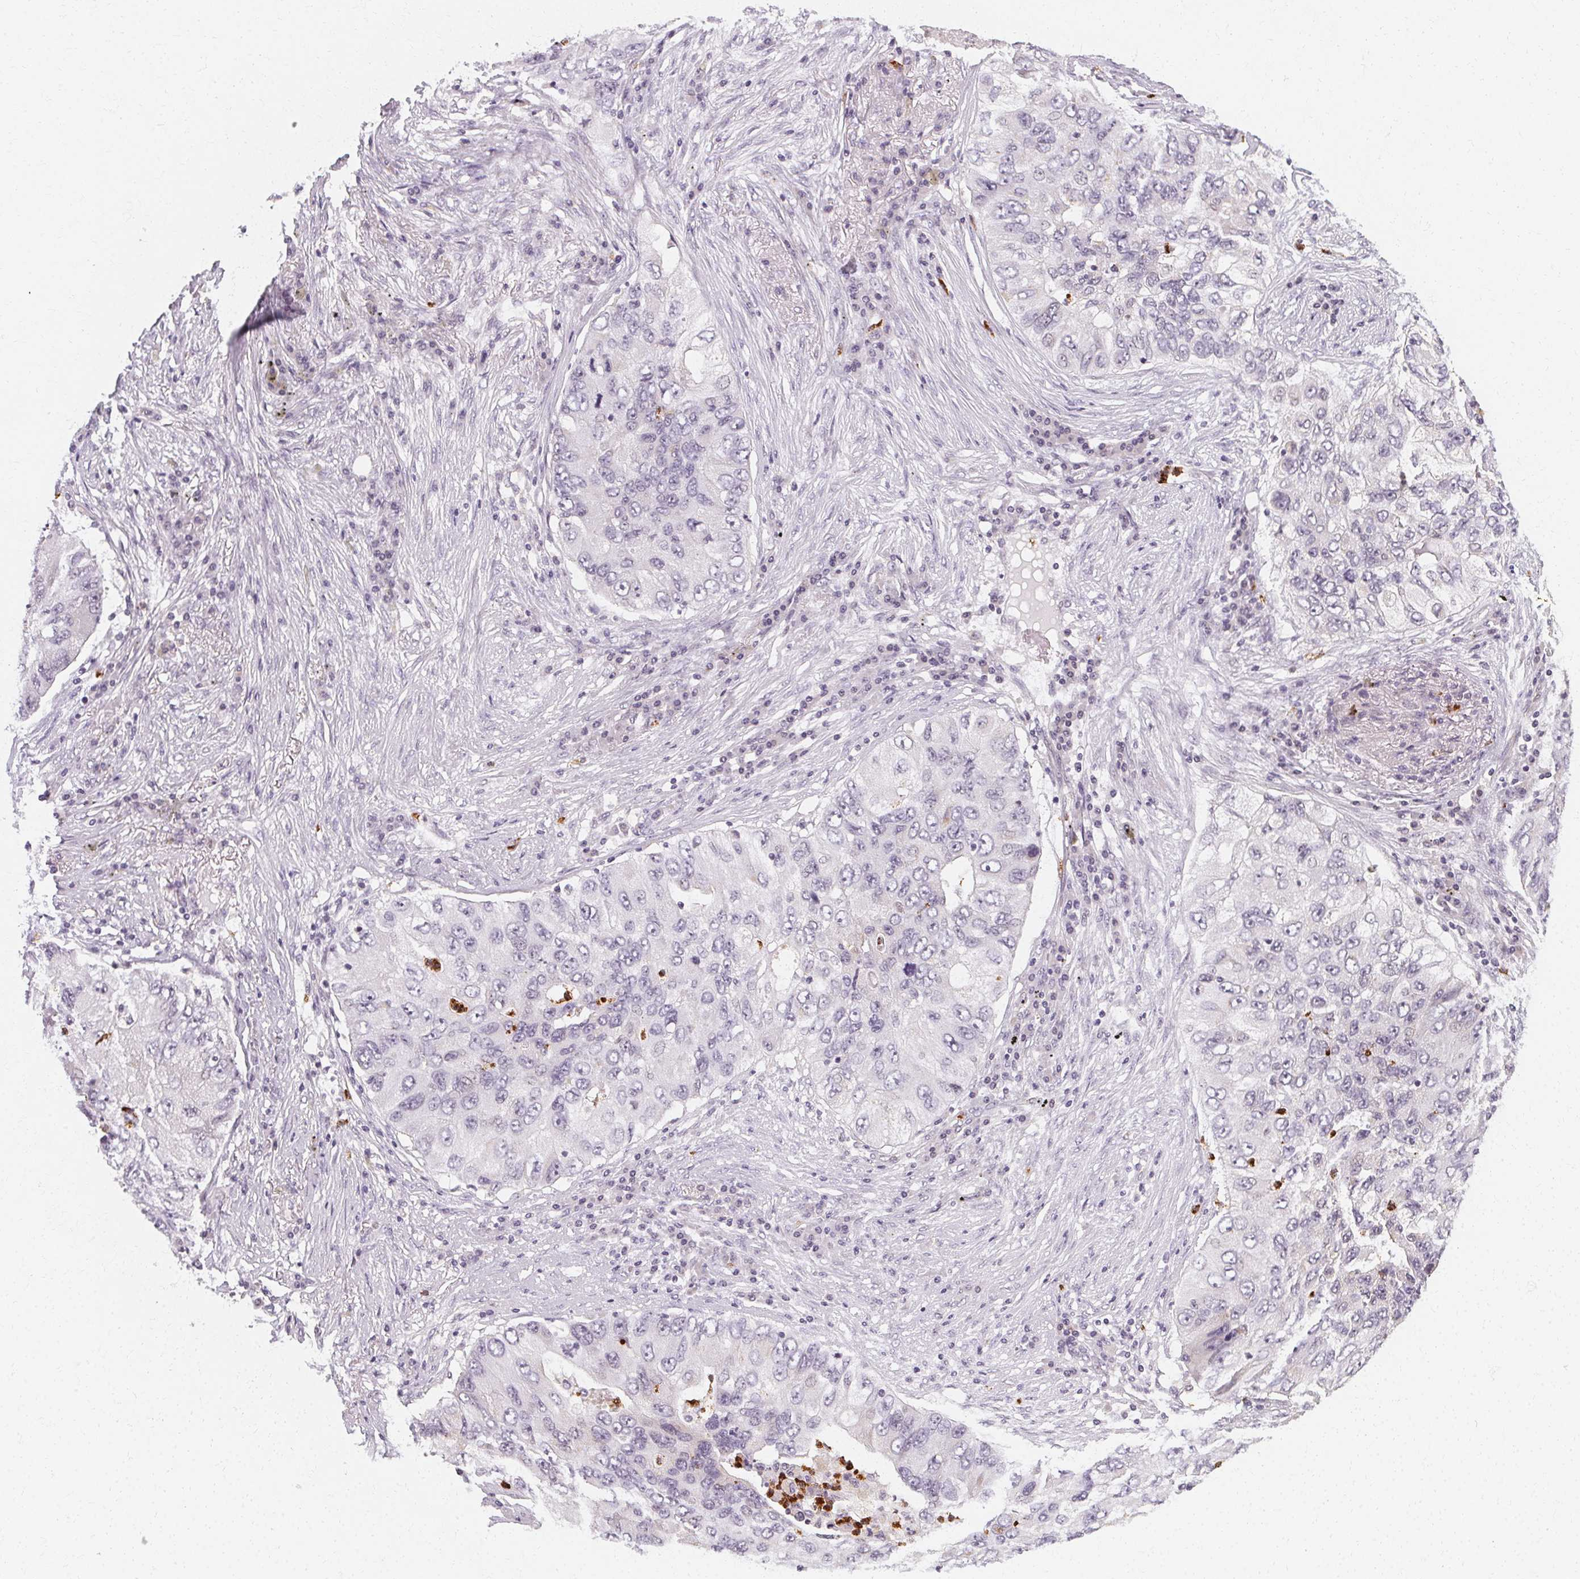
{"staining": {"intensity": "negative", "quantity": "none", "location": "none"}, "tissue": "lung cancer", "cell_type": "Tumor cells", "image_type": "cancer", "snomed": [{"axis": "morphology", "description": "Adenocarcinoma, NOS"}, {"axis": "morphology", "description": "Adenocarcinoma, metastatic, NOS"}, {"axis": "topography", "description": "Lymph node"}, {"axis": "topography", "description": "Lung"}], "caption": "This is an immunohistochemistry micrograph of adenocarcinoma (lung). There is no positivity in tumor cells.", "gene": "CLCNKB", "patient": {"sex": "female", "age": 54}}